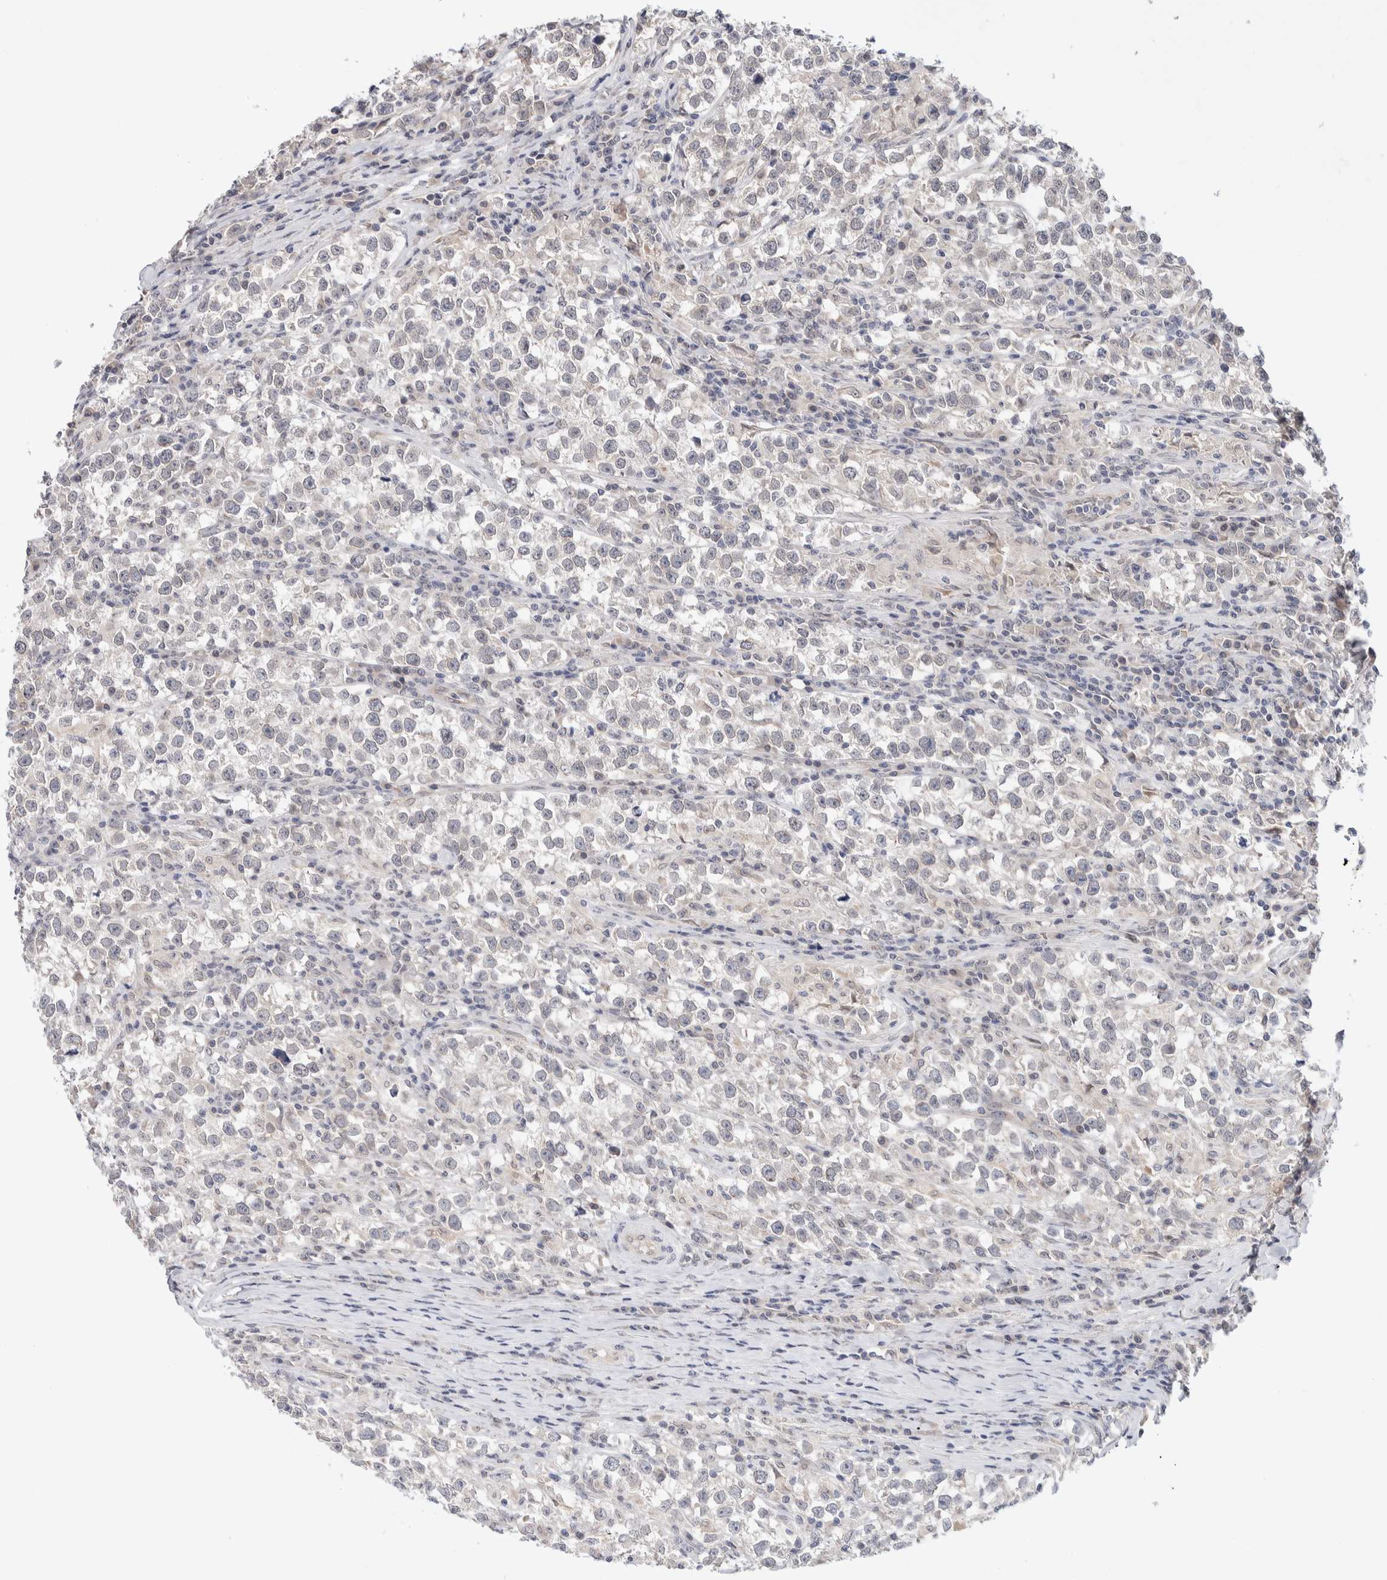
{"staining": {"intensity": "negative", "quantity": "none", "location": "none"}, "tissue": "testis cancer", "cell_type": "Tumor cells", "image_type": "cancer", "snomed": [{"axis": "morphology", "description": "Normal tissue, NOS"}, {"axis": "morphology", "description": "Seminoma, NOS"}, {"axis": "topography", "description": "Testis"}], "caption": "Tumor cells show no significant protein positivity in seminoma (testis).", "gene": "CRAT", "patient": {"sex": "male", "age": 43}}